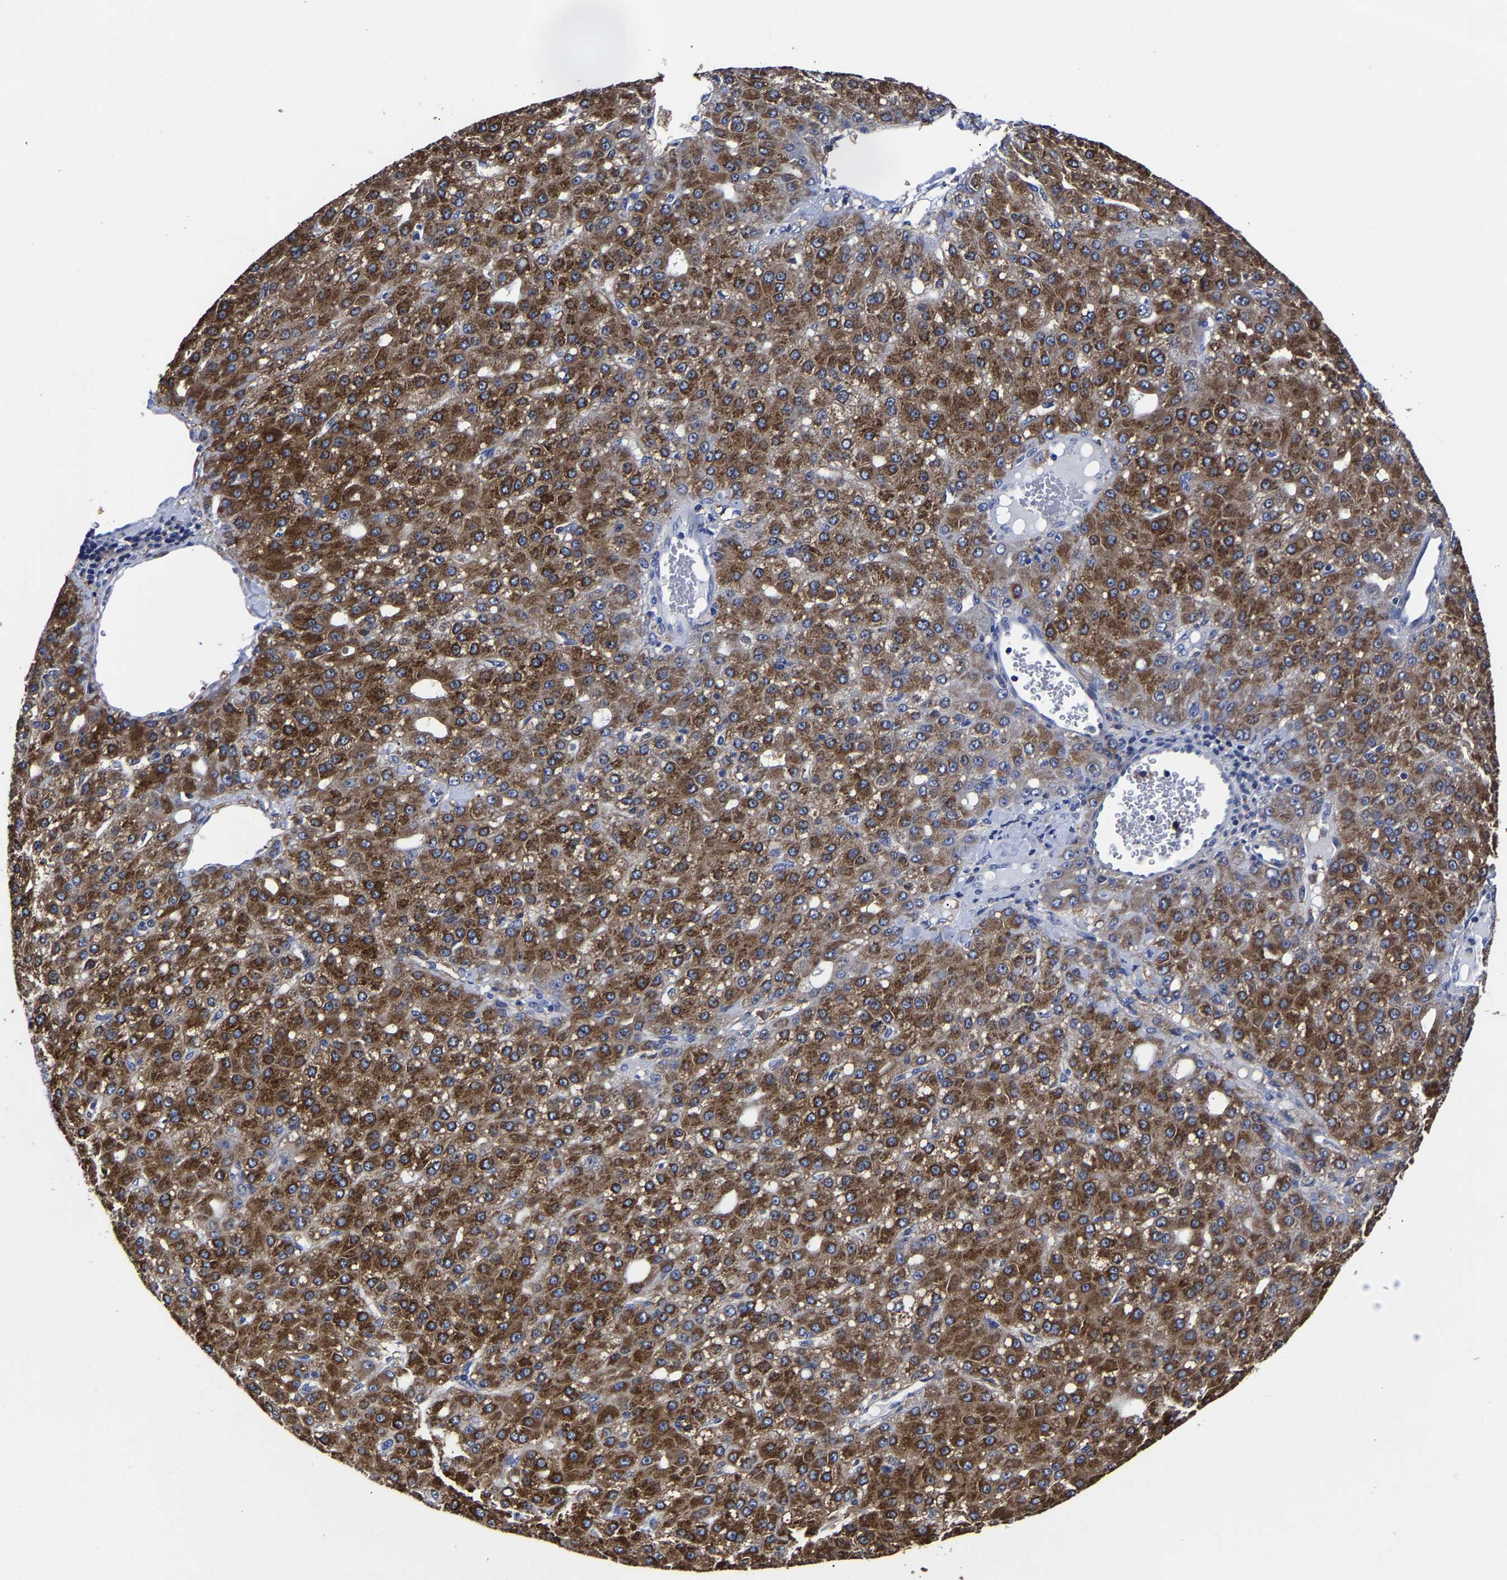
{"staining": {"intensity": "strong", "quantity": ">75%", "location": "cytoplasmic/membranous"}, "tissue": "liver cancer", "cell_type": "Tumor cells", "image_type": "cancer", "snomed": [{"axis": "morphology", "description": "Carcinoma, Hepatocellular, NOS"}, {"axis": "topography", "description": "Liver"}], "caption": "The immunohistochemical stain labels strong cytoplasmic/membranous staining in tumor cells of liver cancer tissue.", "gene": "AASS", "patient": {"sex": "male", "age": 67}}